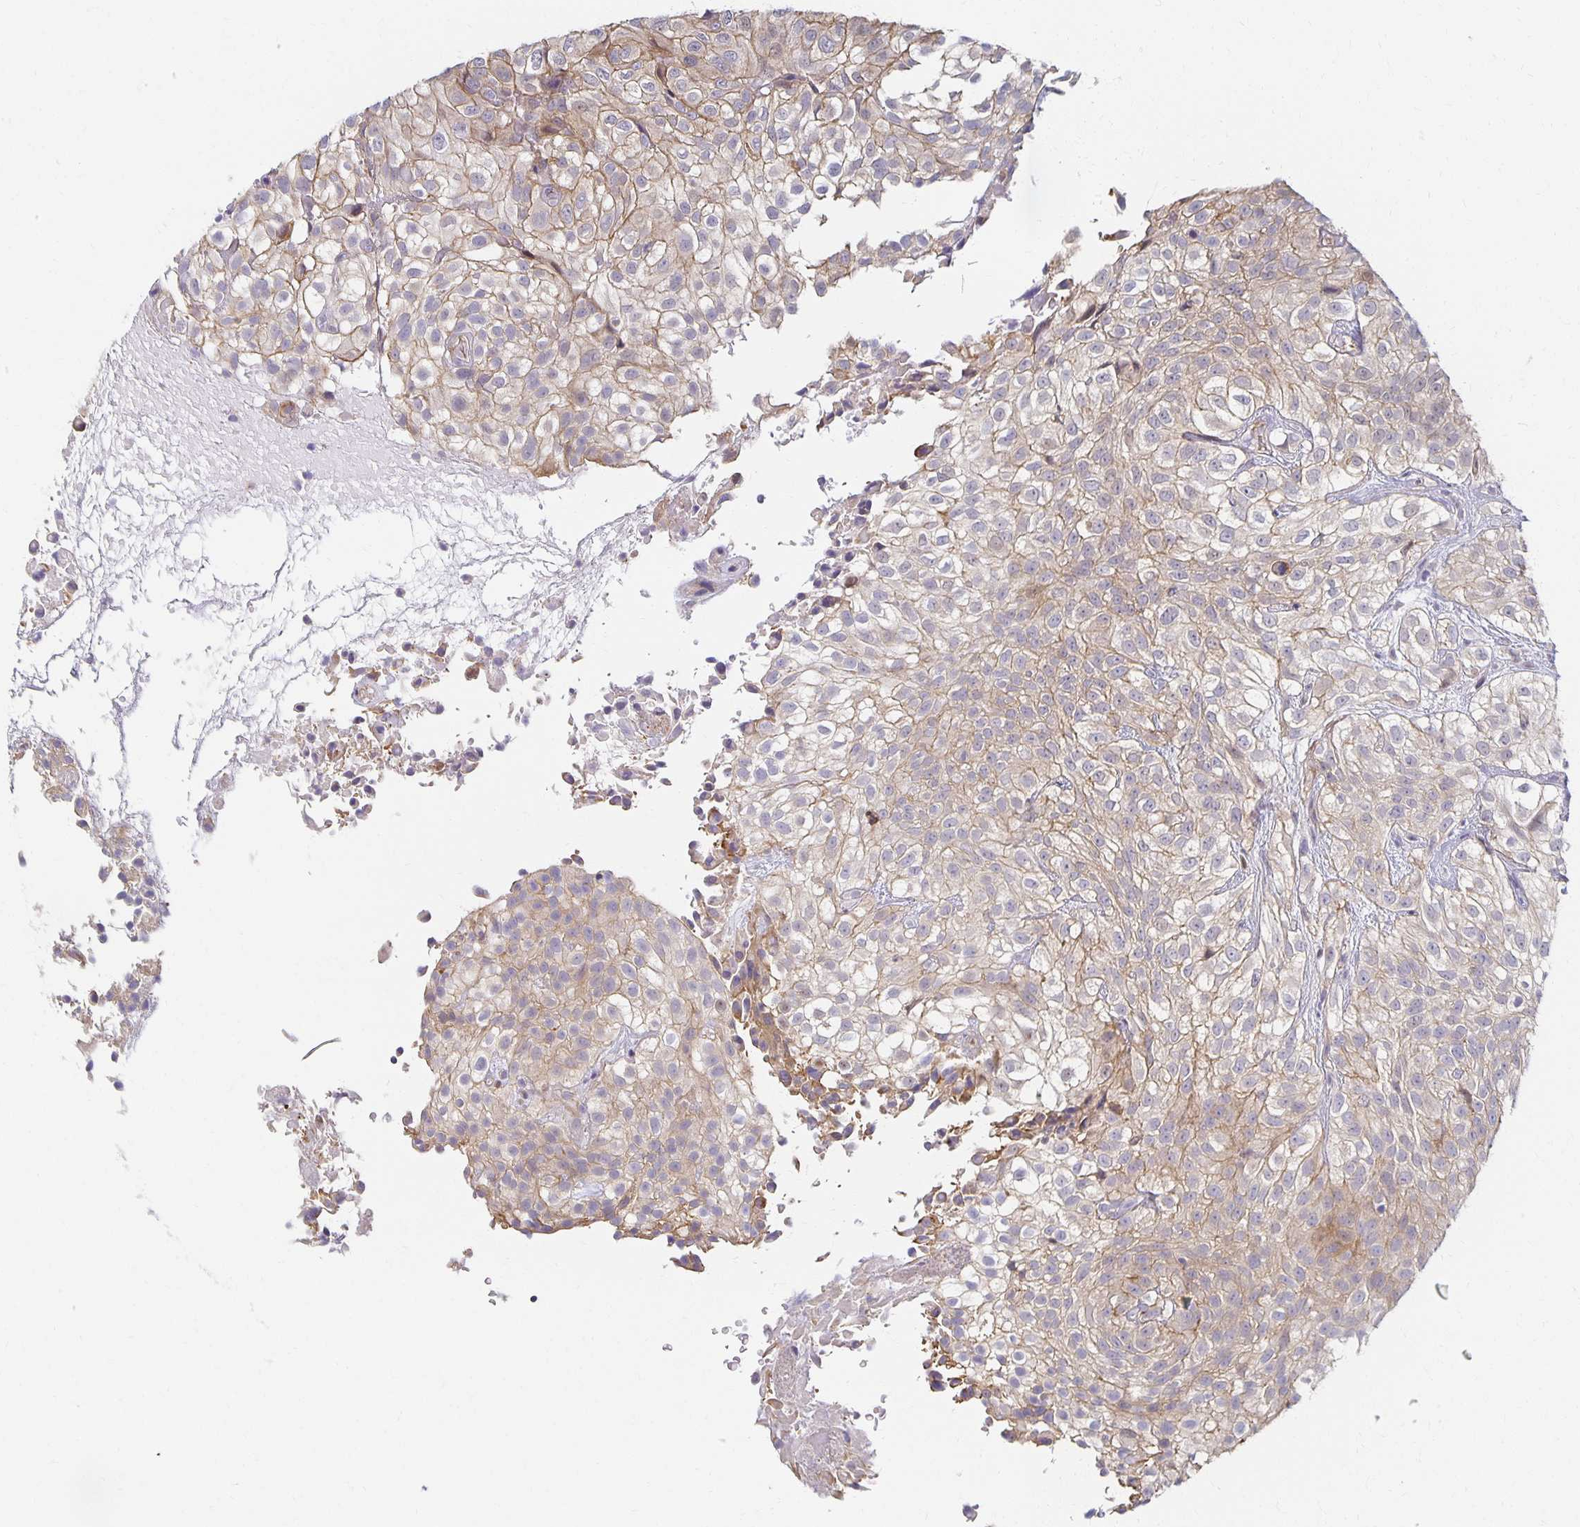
{"staining": {"intensity": "weak", "quantity": "25%-75%", "location": "cytoplasmic/membranous"}, "tissue": "urothelial cancer", "cell_type": "Tumor cells", "image_type": "cancer", "snomed": [{"axis": "morphology", "description": "Urothelial carcinoma, High grade"}, {"axis": "topography", "description": "Urinary bladder"}], "caption": "Urothelial carcinoma (high-grade) tissue displays weak cytoplasmic/membranous staining in approximately 25%-75% of tumor cells", "gene": "SORL1", "patient": {"sex": "male", "age": 56}}